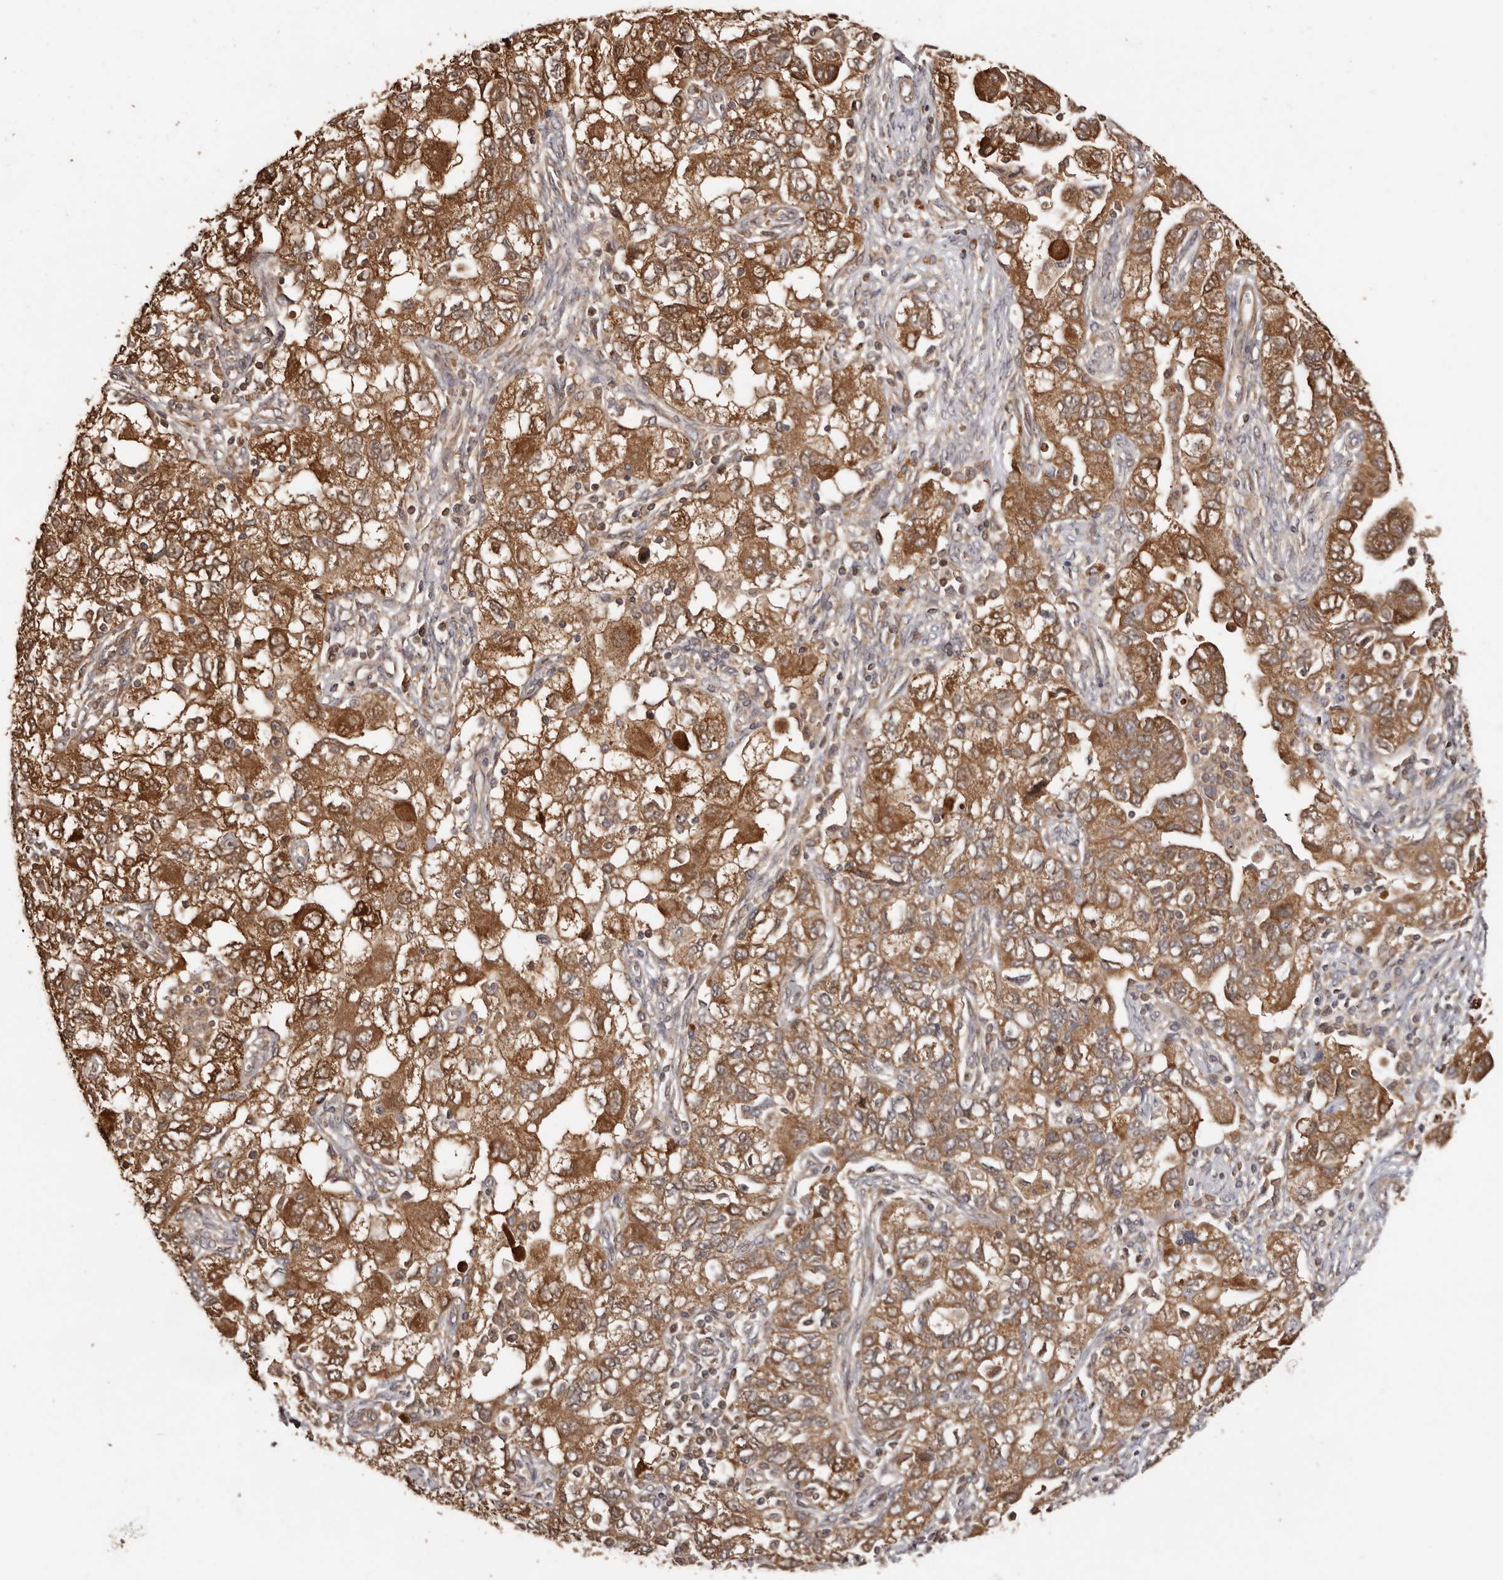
{"staining": {"intensity": "moderate", "quantity": ">75%", "location": "cytoplasmic/membranous"}, "tissue": "ovarian cancer", "cell_type": "Tumor cells", "image_type": "cancer", "snomed": [{"axis": "morphology", "description": "Carcinoma, NOS"}, {"axis": "morphology", "description": "Cystadenocarcinoma, serous, NOS"}, {"axis": "topography", "description": "Ovary"}], "caption": "Immunohistochemical staining of human ovarian cancer exhibits medium levels of moderate cytoplasmic/membranous expression in about >75% of tumor cells.", "gene": "COQ8B", "patient": {"sex": "female", "age": 69}}